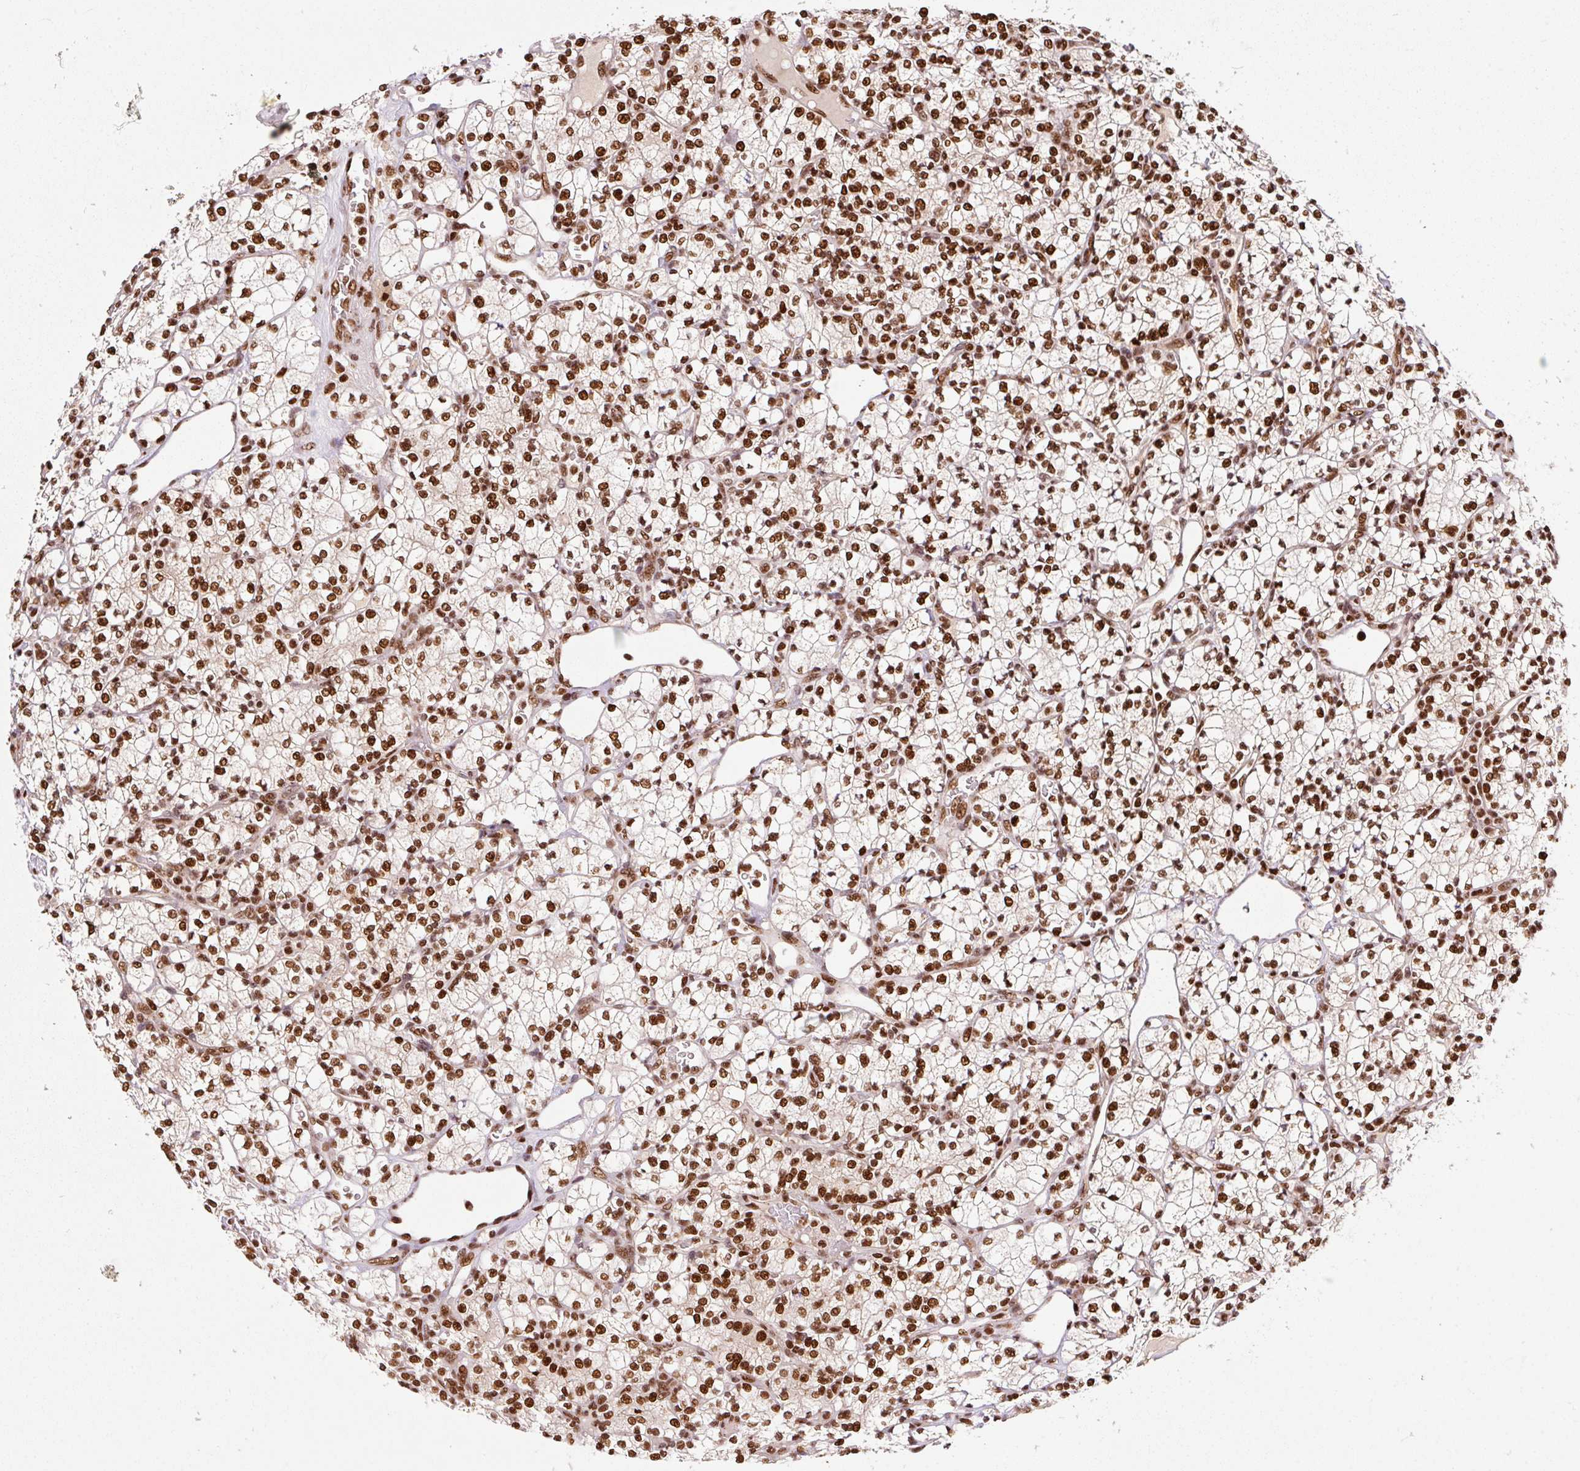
{"staining": {"intensity": "strong", "quantity": ">75%", "location": "nuclear"}, "tissue": "renal cancer", "cell_type": "Tumor cells", "image_type": "cancer", "snomed": [{"axis": "morphology", "description": "Adenocarcinoma, NOS"}, {"axis": "topography", "description": "Kidney"}], "caption": "Immunohistochemistry of renal adenocarcinoma demonstrates high levels of strong nuclear staining in approximately >75% of tumor cells.", "gene": "GPR139", "patient": {"sex": "male", "age": 77}}